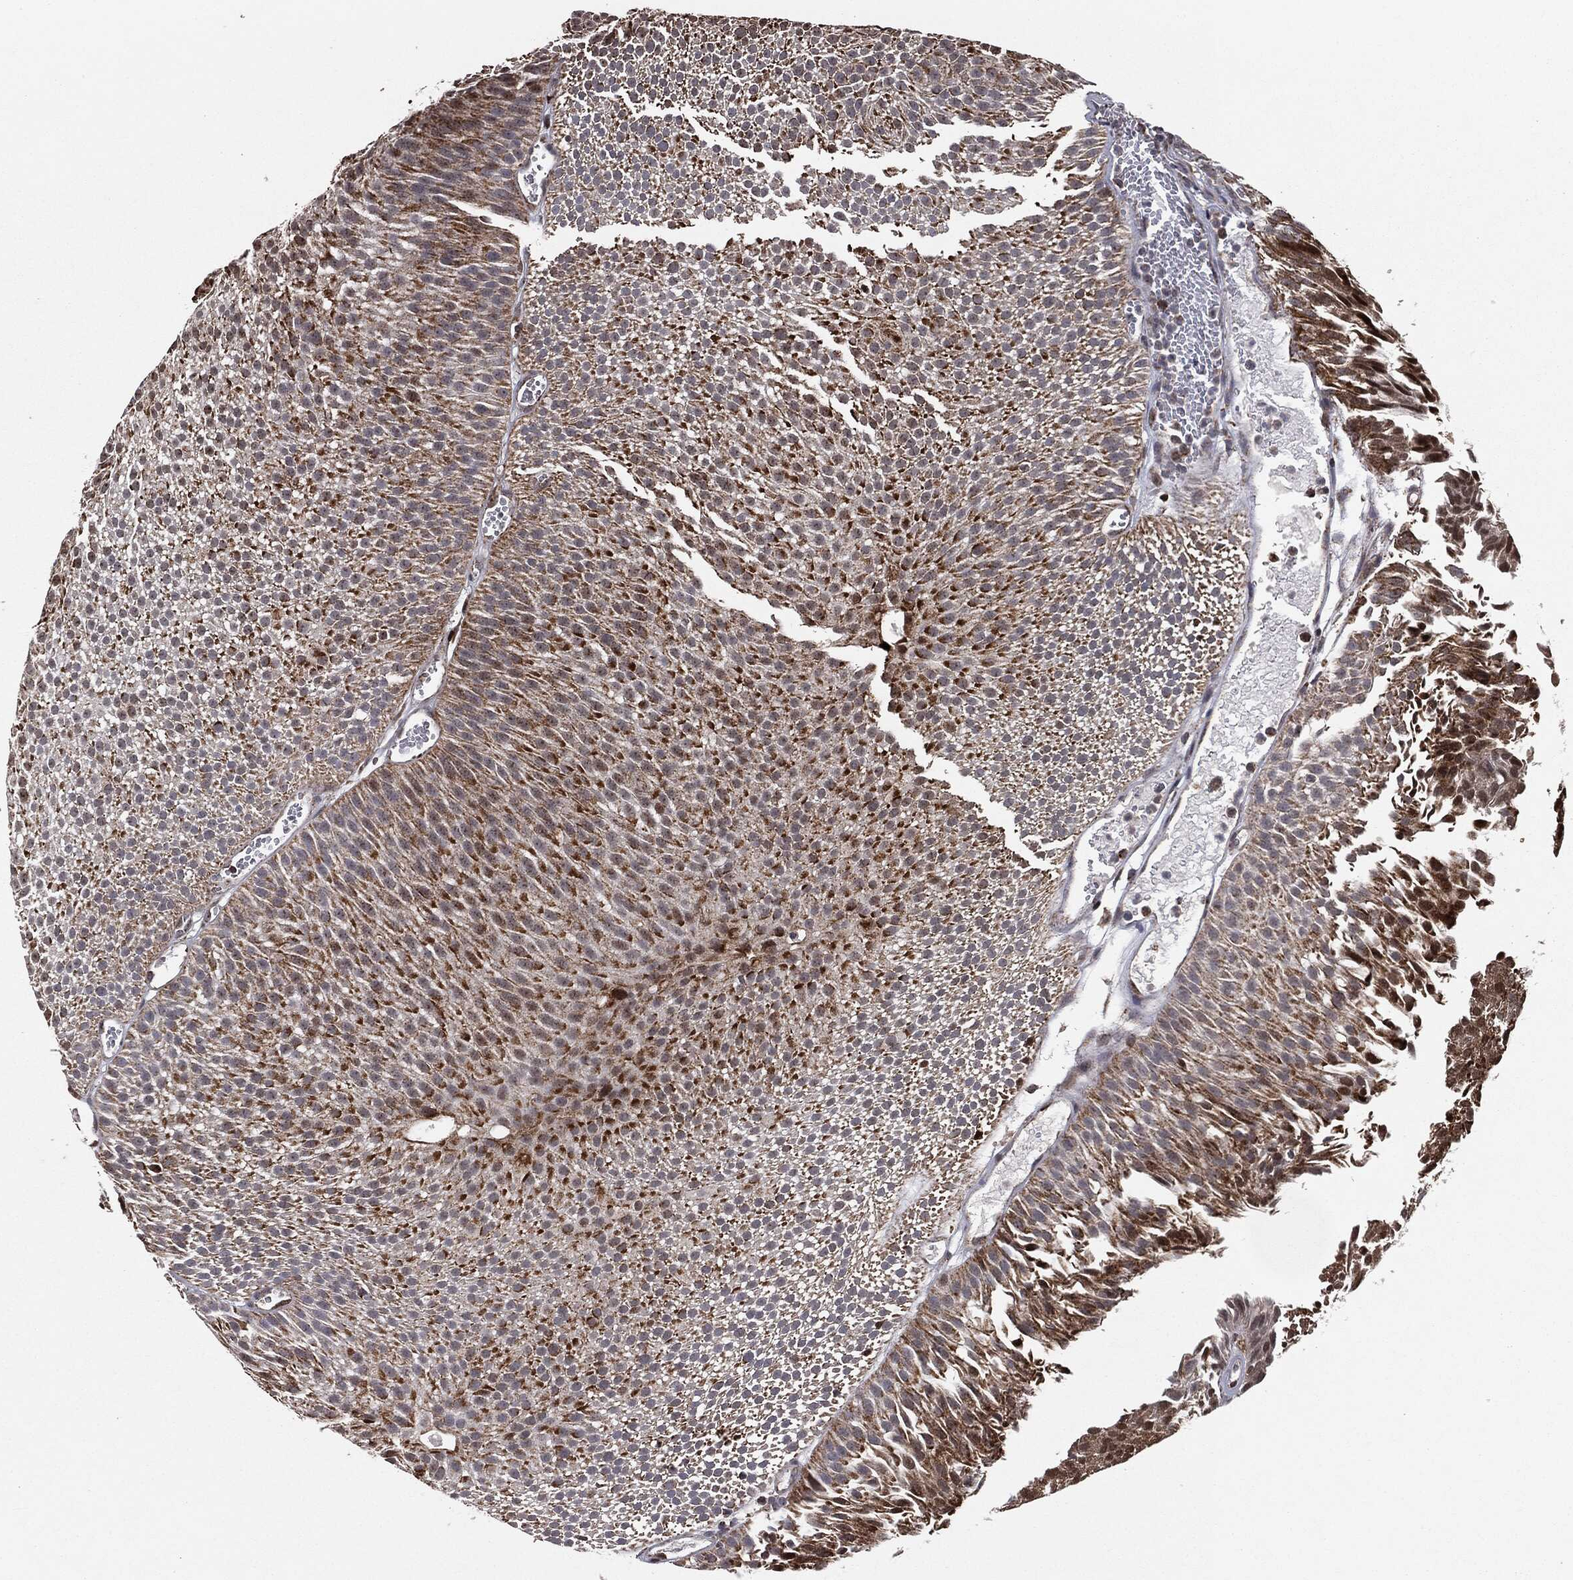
{"staining": {"intensity": "strong", "quantity": "25%-75%", "location": "cytoplasmic/membranous,nuclear"}, "tissue": "urothelial cancer", "cell_type": "Tumor cells", "image_type": "cancer", "snomed": [{"axis": "morphology", "description": "Urothelial carcinoma, Low grade"}, {"axis": "topography", "description": "Urinary bladder"}], "caption": "Immunohistochemical staining of urothelial carcinoma (low-grade) demonstrates strong cytoplasmic/membranous and nuclear protein staining in about 25%-75% of tumor cells.", "gene": "CHCHD2", "patient": {"sex": "male", "age": 65}}